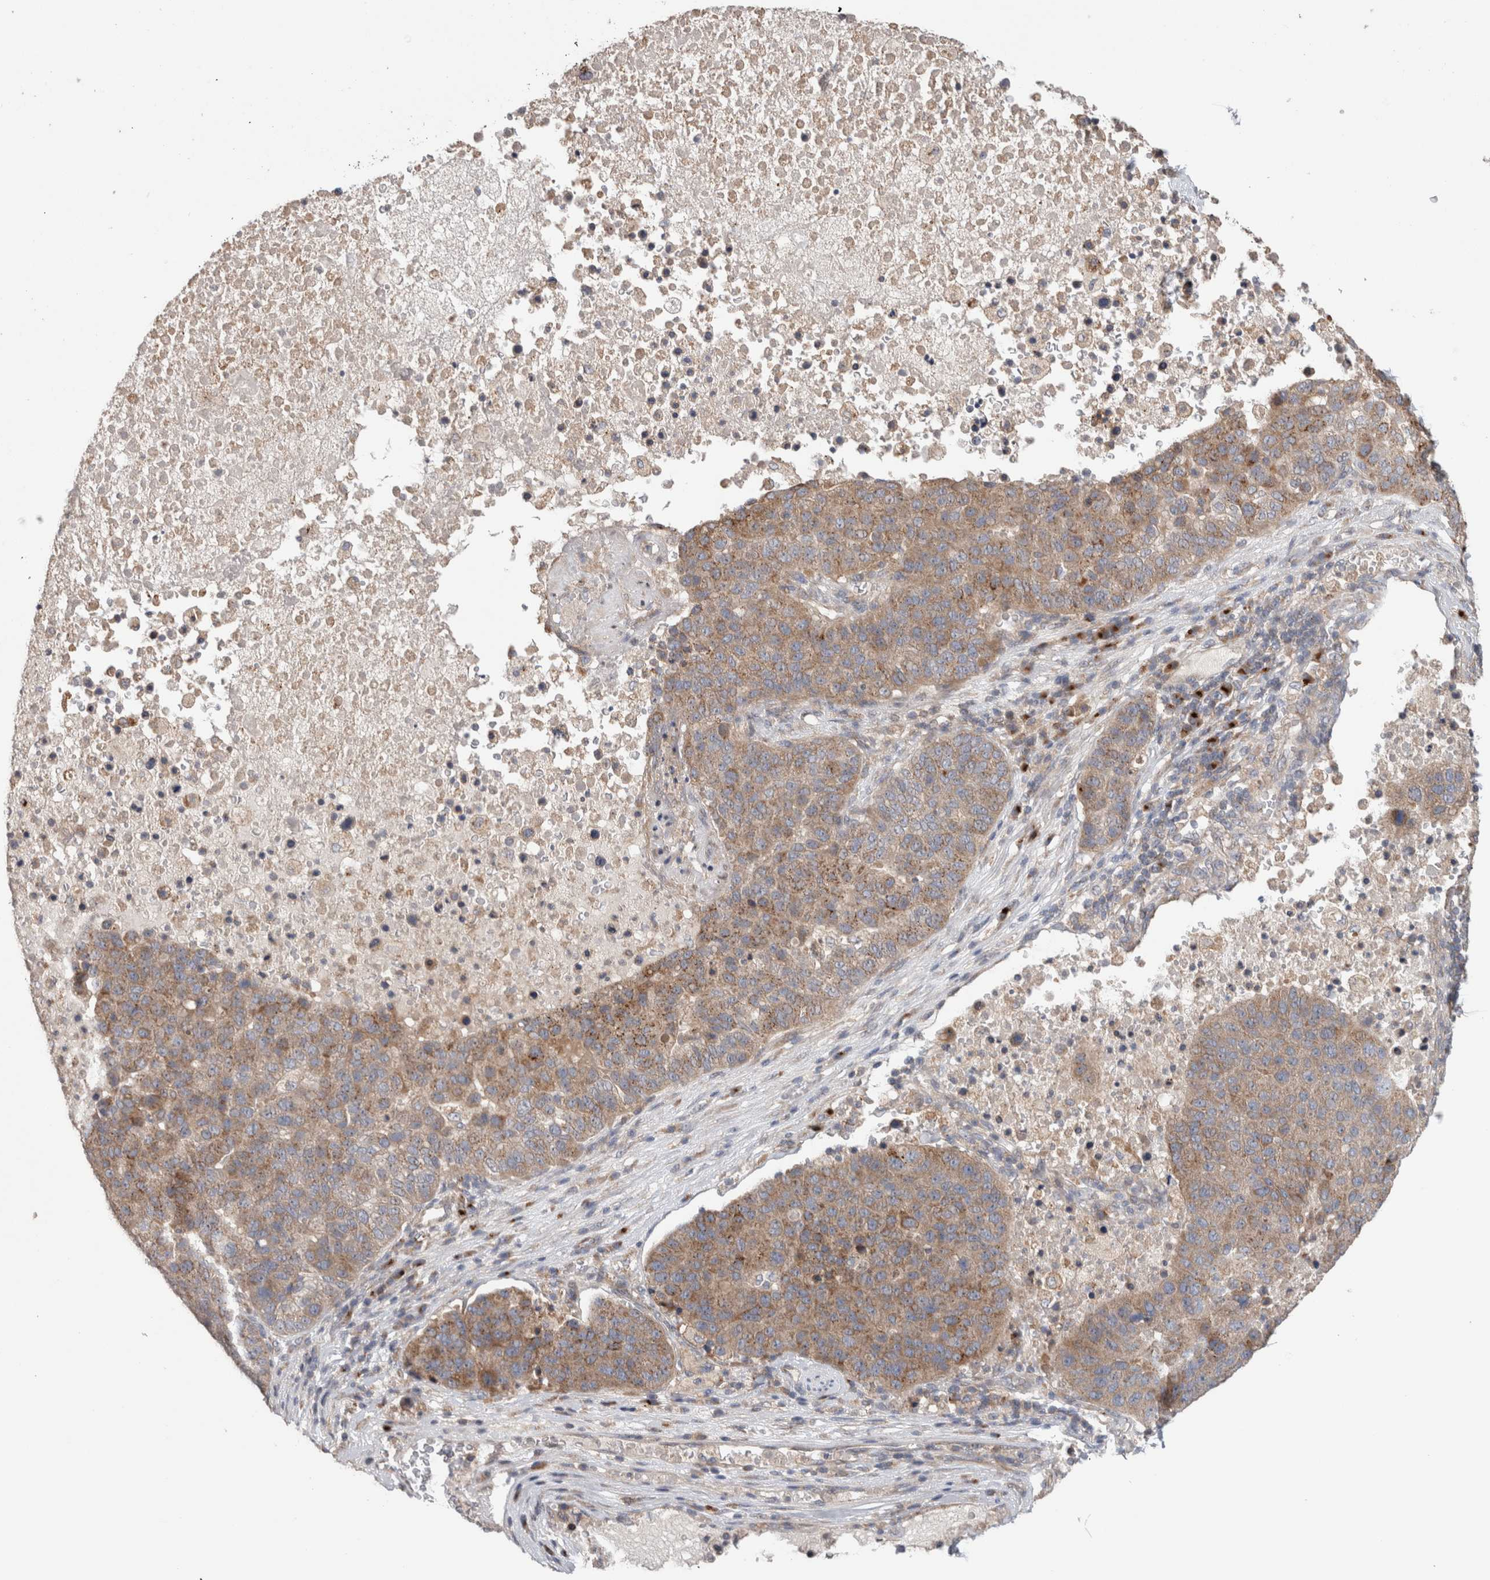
{"staining": {"intensity": "moderate", "quantity": ">75%", "location": "cytoplasmic/membranous"}, "tissue": "pancreatic cancer", "cell_type": "Tumor cells", "image_type": "cancer", "snomed": [{"axis": "morphology", "description": "Adenocarcinoma, NOS"}, {"axis": "topography", "description": "Pancreas"}], "caption": "Pancreatic cancer stained with a brown dye displays moderate cytoplasmic/membranous positive staining in approximately >75% of tumor cells.", "gene": "TRIM5", "patient": {"sex": "female", "age": 61}}